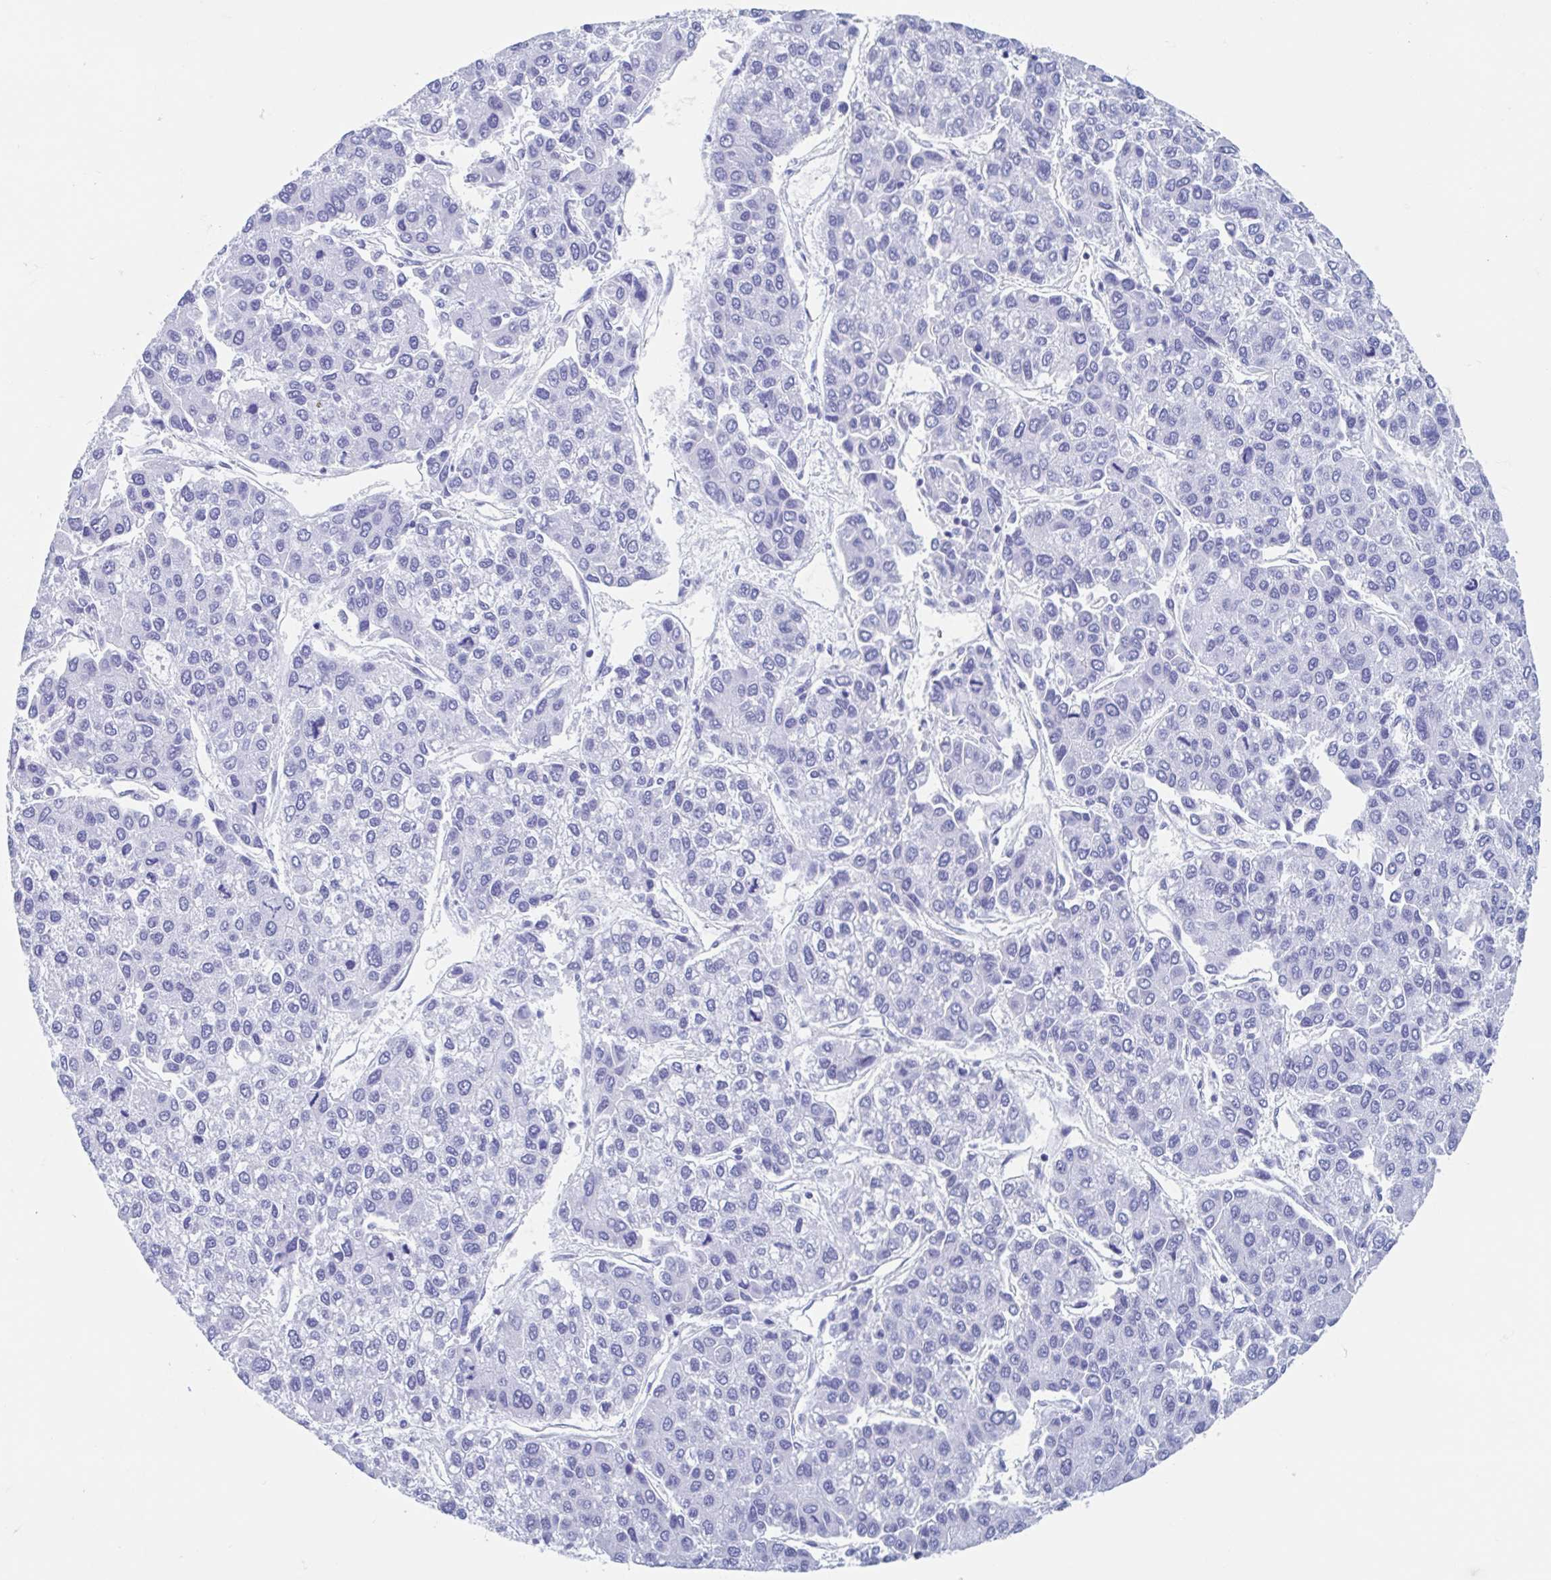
{"staining": {"intensity": "negative", "quantity": "none", "location": "none"}, "tissue": "liver cancer", "cell_type": "Tumor cells", "image_type": "cancer", "snomed": [{"axis": "morphology", "description": "Carcinoma, Hepatocellular, NOS"}, {"axis": "topography", "description": "Liver"}], "caption": "Protein analysis of liver cancer shows no significant staining in tumor cells.", "gene": "HDGFL1", "patient": {"sex": "female", "age": 66}}